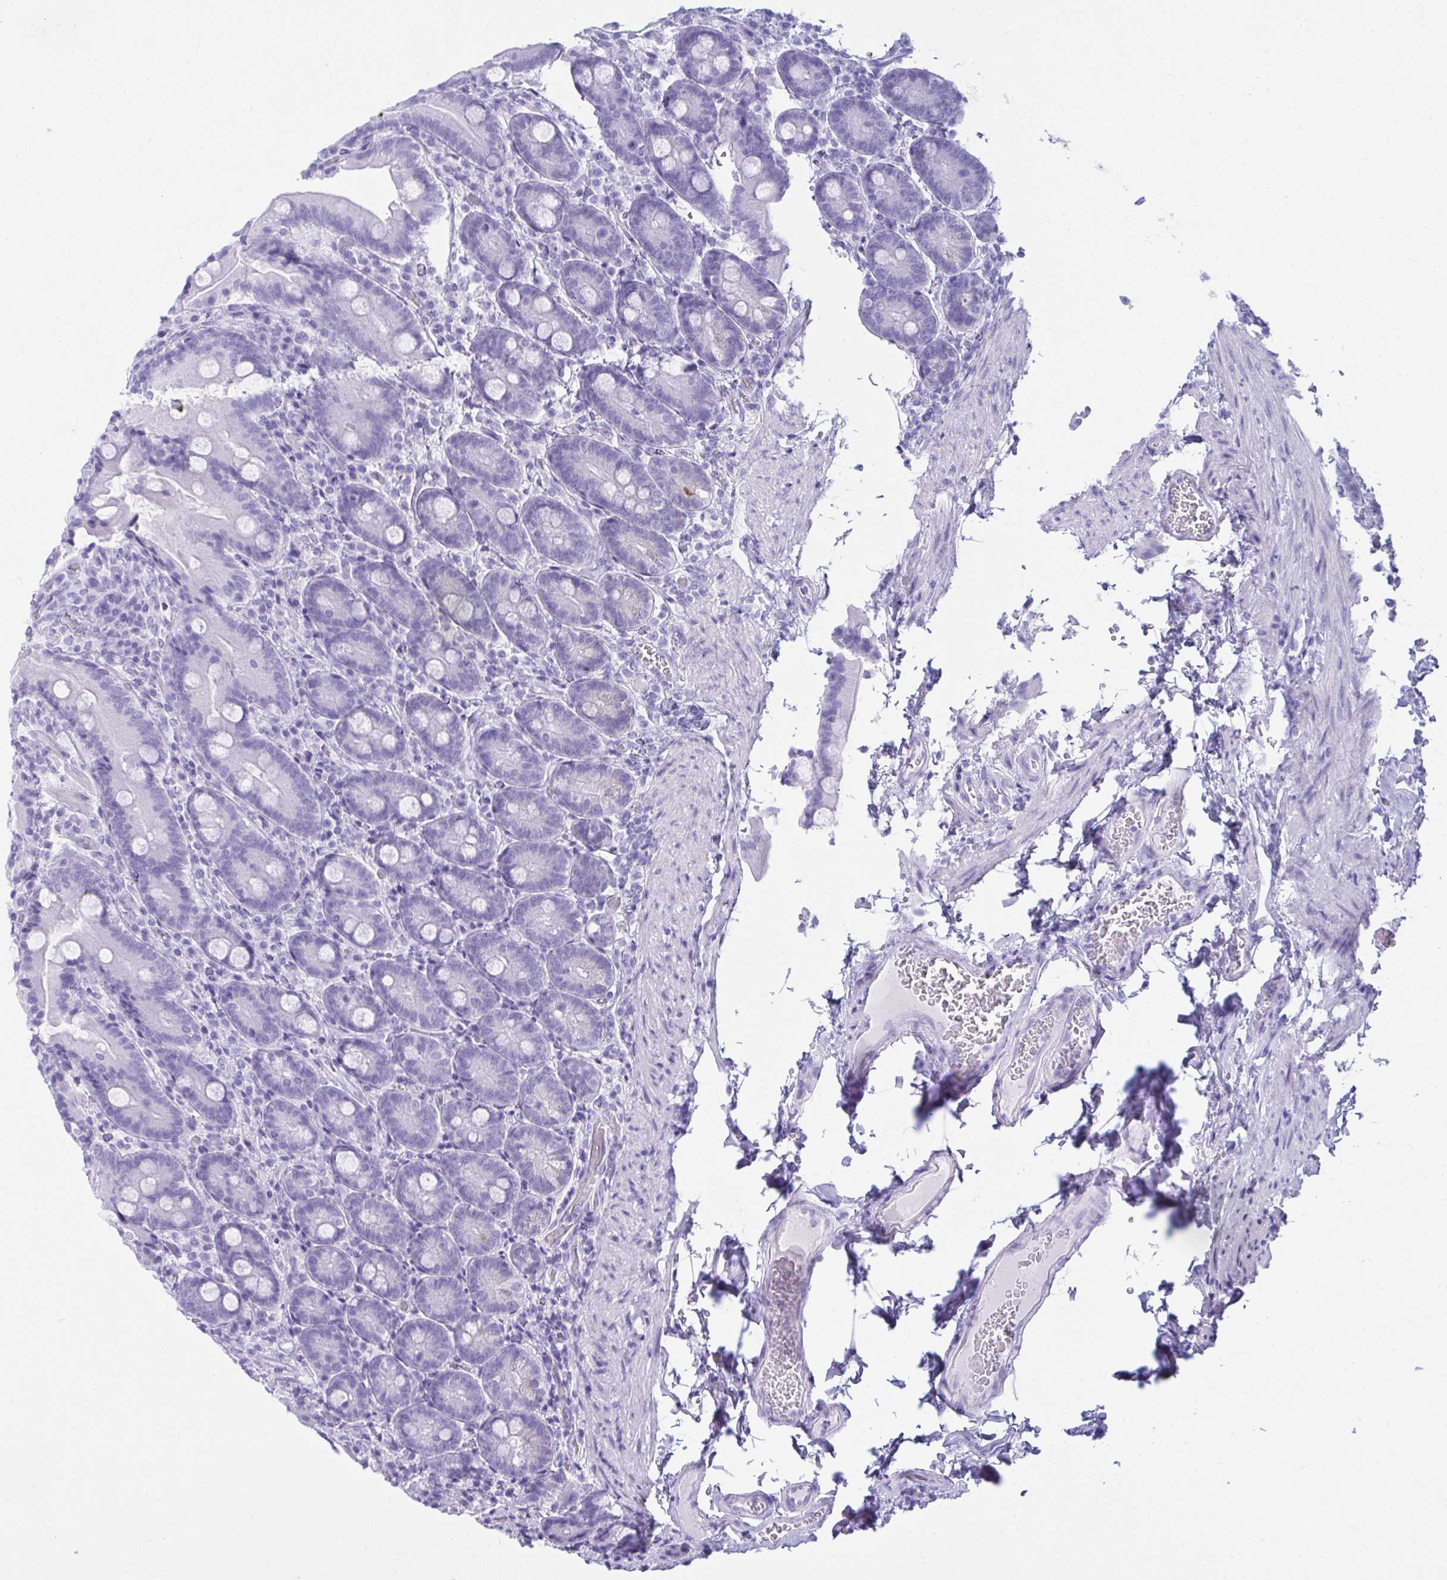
{"staining": {"intensity": "negative", "quantity": "none", "location": "none"}, "tissue": "duodenum", "cell_type": "Glandular cells", "image_type": "normal", "snomed": [{"axis": "morphology", "description": "Normal tissue, NOS"}, {"axis": "topography", "description": "Duodenum"}], "caption": "Immunohistochemistry of unremarkable human duodenum demonstrates no positivity in glandular cells.", "gene": "ATP4B", "patient": {"sex": "female", "age": 62}}